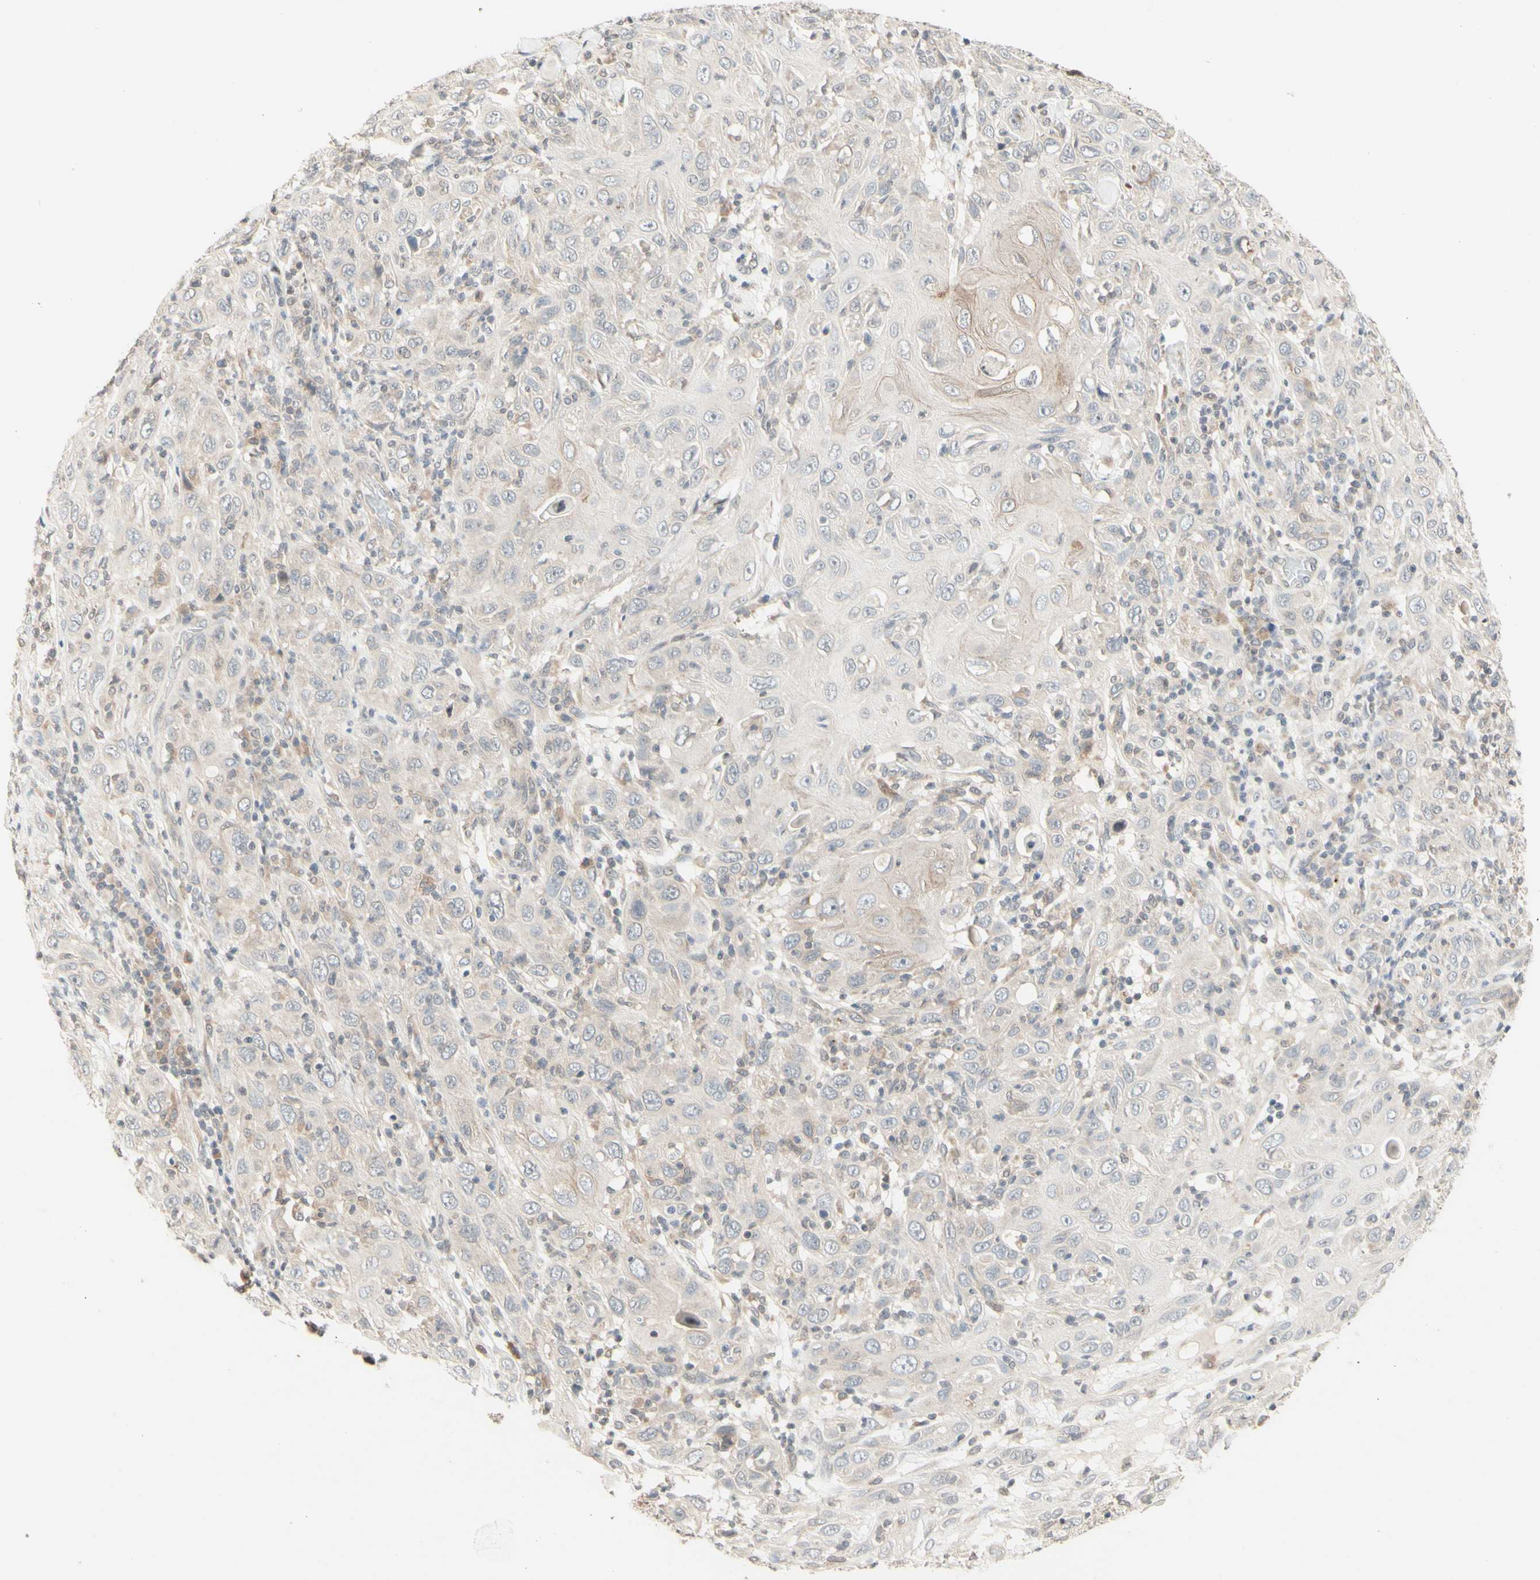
{"staining": {"intensity": "weak", "quantity": ">75%", "location": "cytoplasmic/membranous"}, "tissue": "skin cancer", "cell_type": "Tumor cells", "image_type": "cancer", "snomed": [{"axis": "morphology", "description": "Squamous cell carcinoma, NOS"}, {"axis": "topography", "description": "Skin"}], "caption": "Skin cancer (squamous cell carcinoma) stained for a protein displays weak cytoplasmic/membranous positivity in tumor cells.", "gene": "ZW10", "patient": {"sex": "female", "age": 88}}